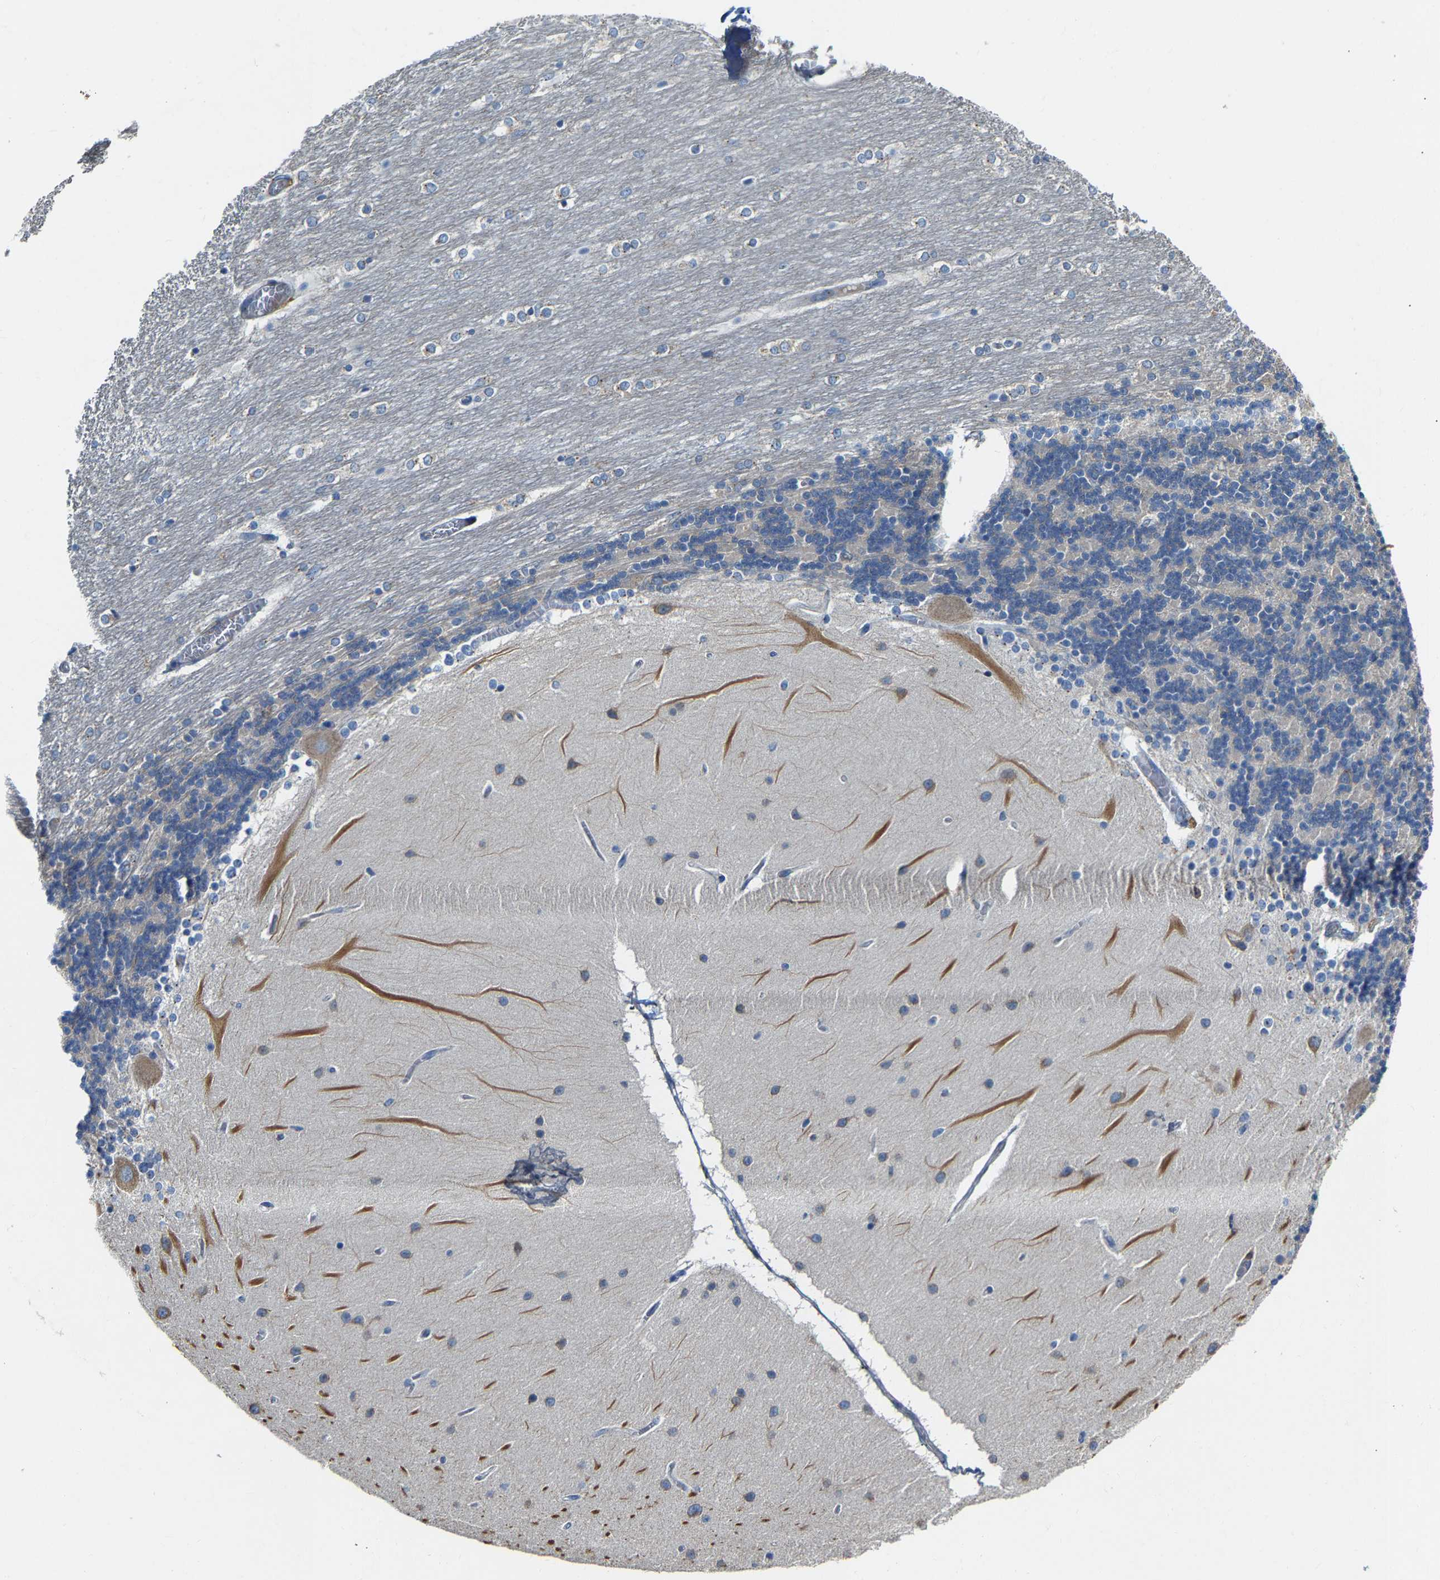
{"staining": {"intensity": "negative", "quantity": "none", "location": "none"}, "tissue": "cerebellum", "cell_type": "Cells in granular layer", "image_type": "normal", "snomed": [{"axis": "morphology", "description": "Normal tissue, NOS"}, {"axis": "topography", "description": "Cerebellum"}], "caption": "An immunohistochemistry (IHC) image of normal cerebellum is shown. There is no staining in cells in granular layer of cerebellum. Brightfield microscopy of IHC stained with DAB (brown) and hematoxylin (blue), captured at high magnification.", "gene": "PCNT", "patient": {"sex": "female", "age": 54}}